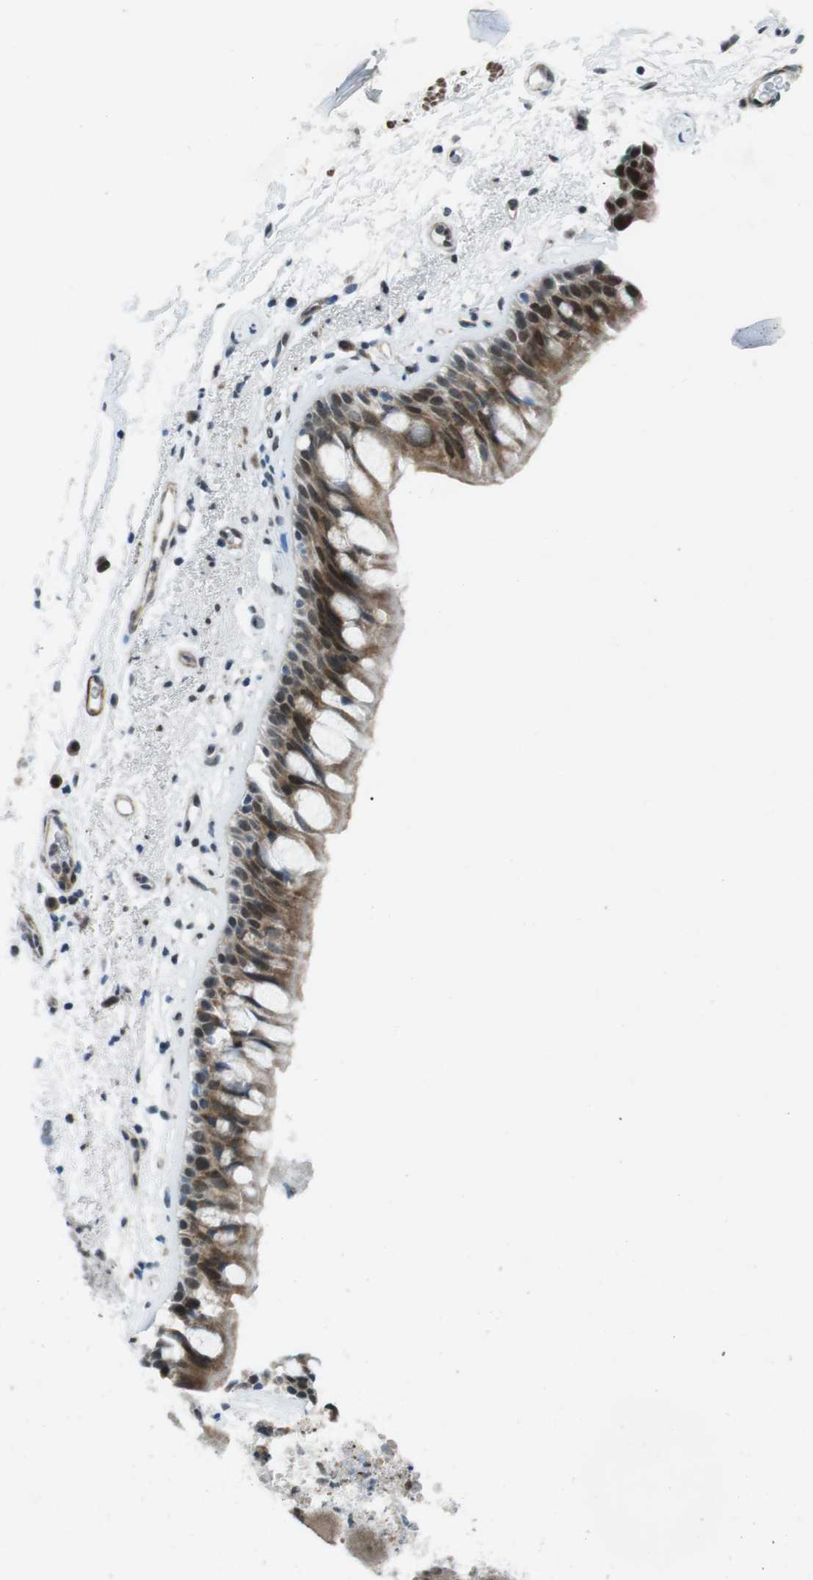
{"staining": {"intensity": "moderate", "quantity": ">75%", "location": "cytoplasmic/membranous,nuclear"}, "tissue": "bronchus", "cell_type": "Respiratory epithelial cells", "image_type": "normal", "snomed": [{"axis": "morphology", "description": "Normal tissue, NOS"}, {"axis": "morphology", "description": "Adenocarcinoma, NOS"}, {"axis": "topography", "description": "Bronchus"}, {"axis": "topography", "description": "Lung"}], "caption": "About >75% of respiratory epithelial cells in unremarkable human bronchus exhibit moderate cytoplasmic/membranous,nuclear protein positivity as visualized by brown immunohistochemical staining.", "gene": "PBRM1", "patient": {"sex": "female", "age": 54}}